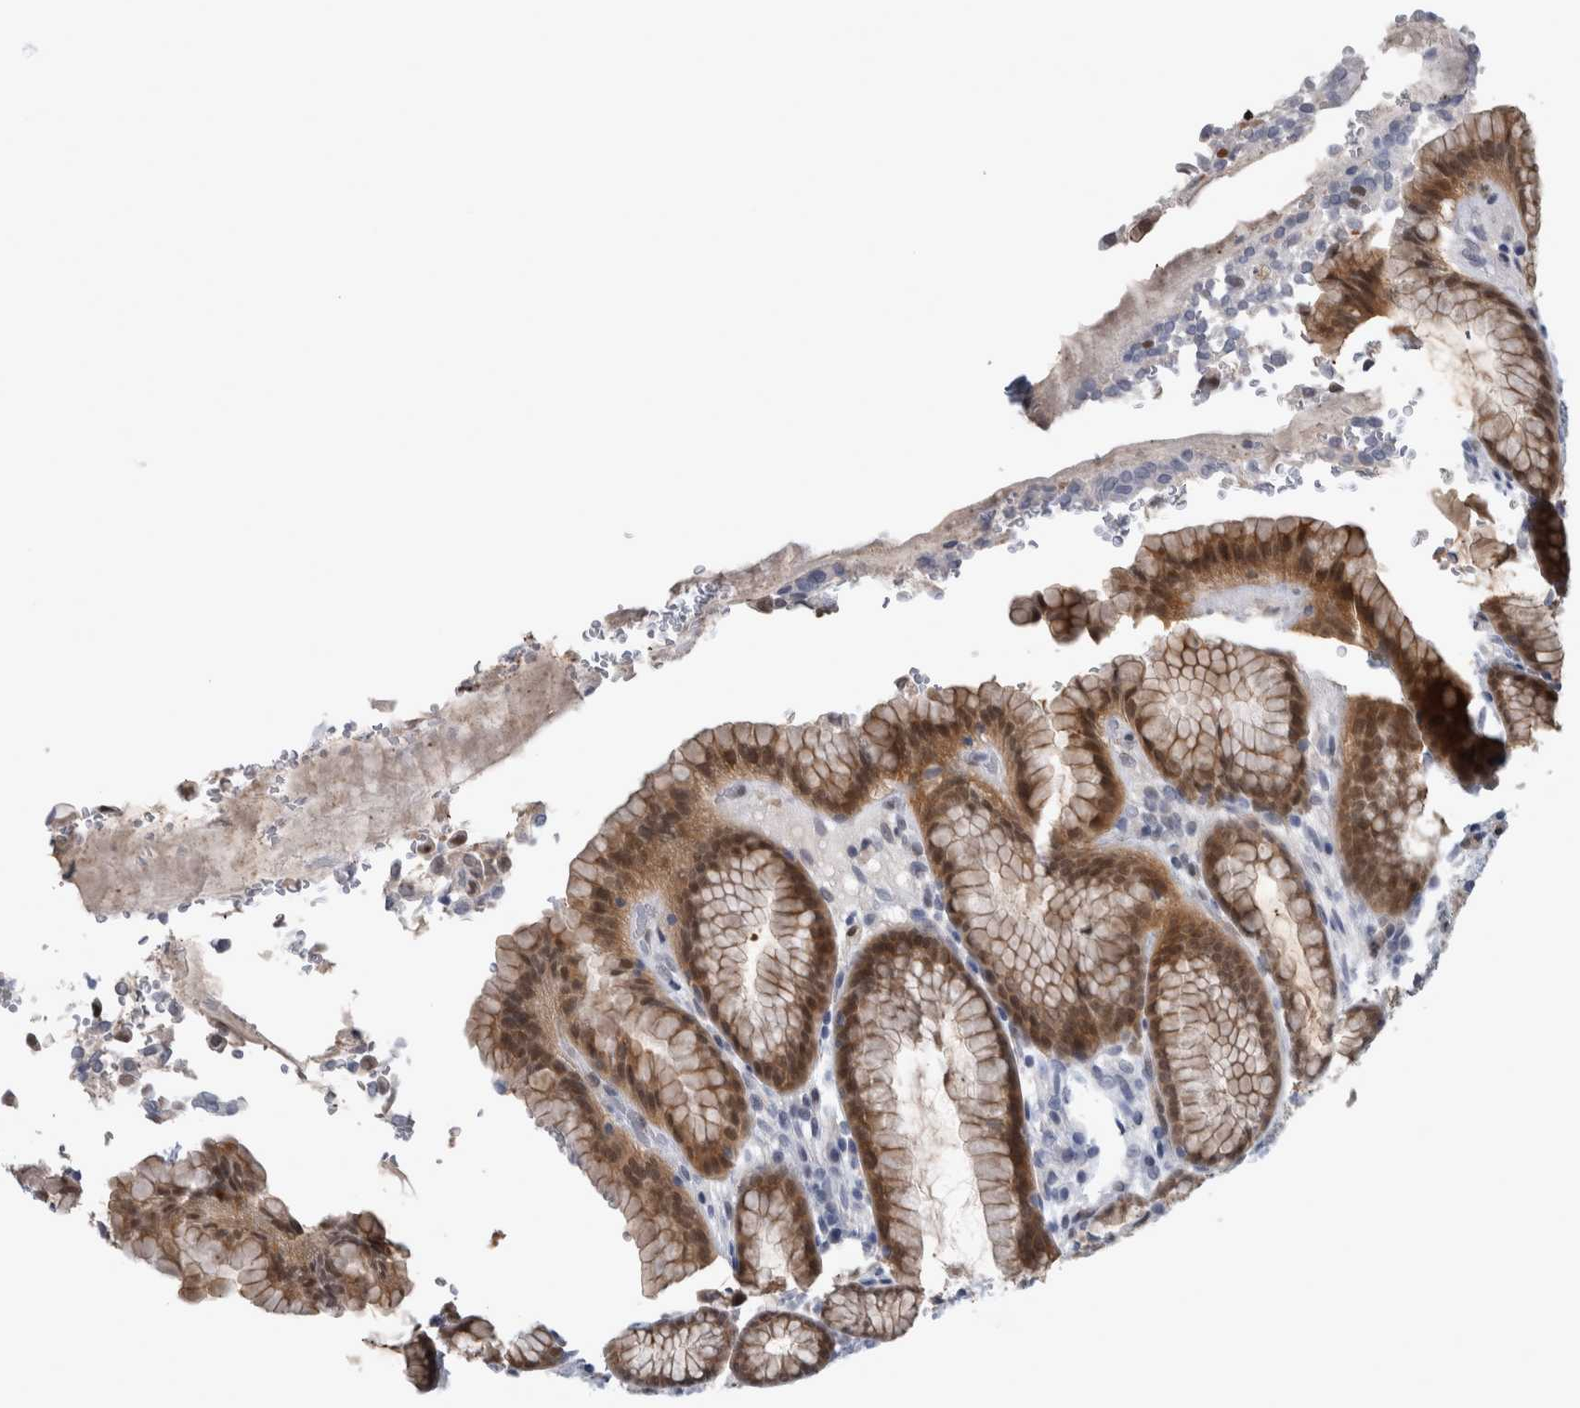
{"staining": {"intensity": "moderate", "quantity": "25%-75%", "location": "cytoplasmic/membranous,nuclear"}, "tissue": "stomach", "cell_type": "Glandular cells", "image_type": "normal", "snomed": [{"axis": "morphology", "description": "Normal tissue, NOS"}, {"axis": "topography", "description": "Stomach"}], "caption": "This is an image of immunohistochemistry staining of normal stomach, which shows moderate positivity in the cytoplasmic/membranous,nuclear of glandular cells.", "gene": "NAPRT", "patient": {"sex": "male", "age": 42}}